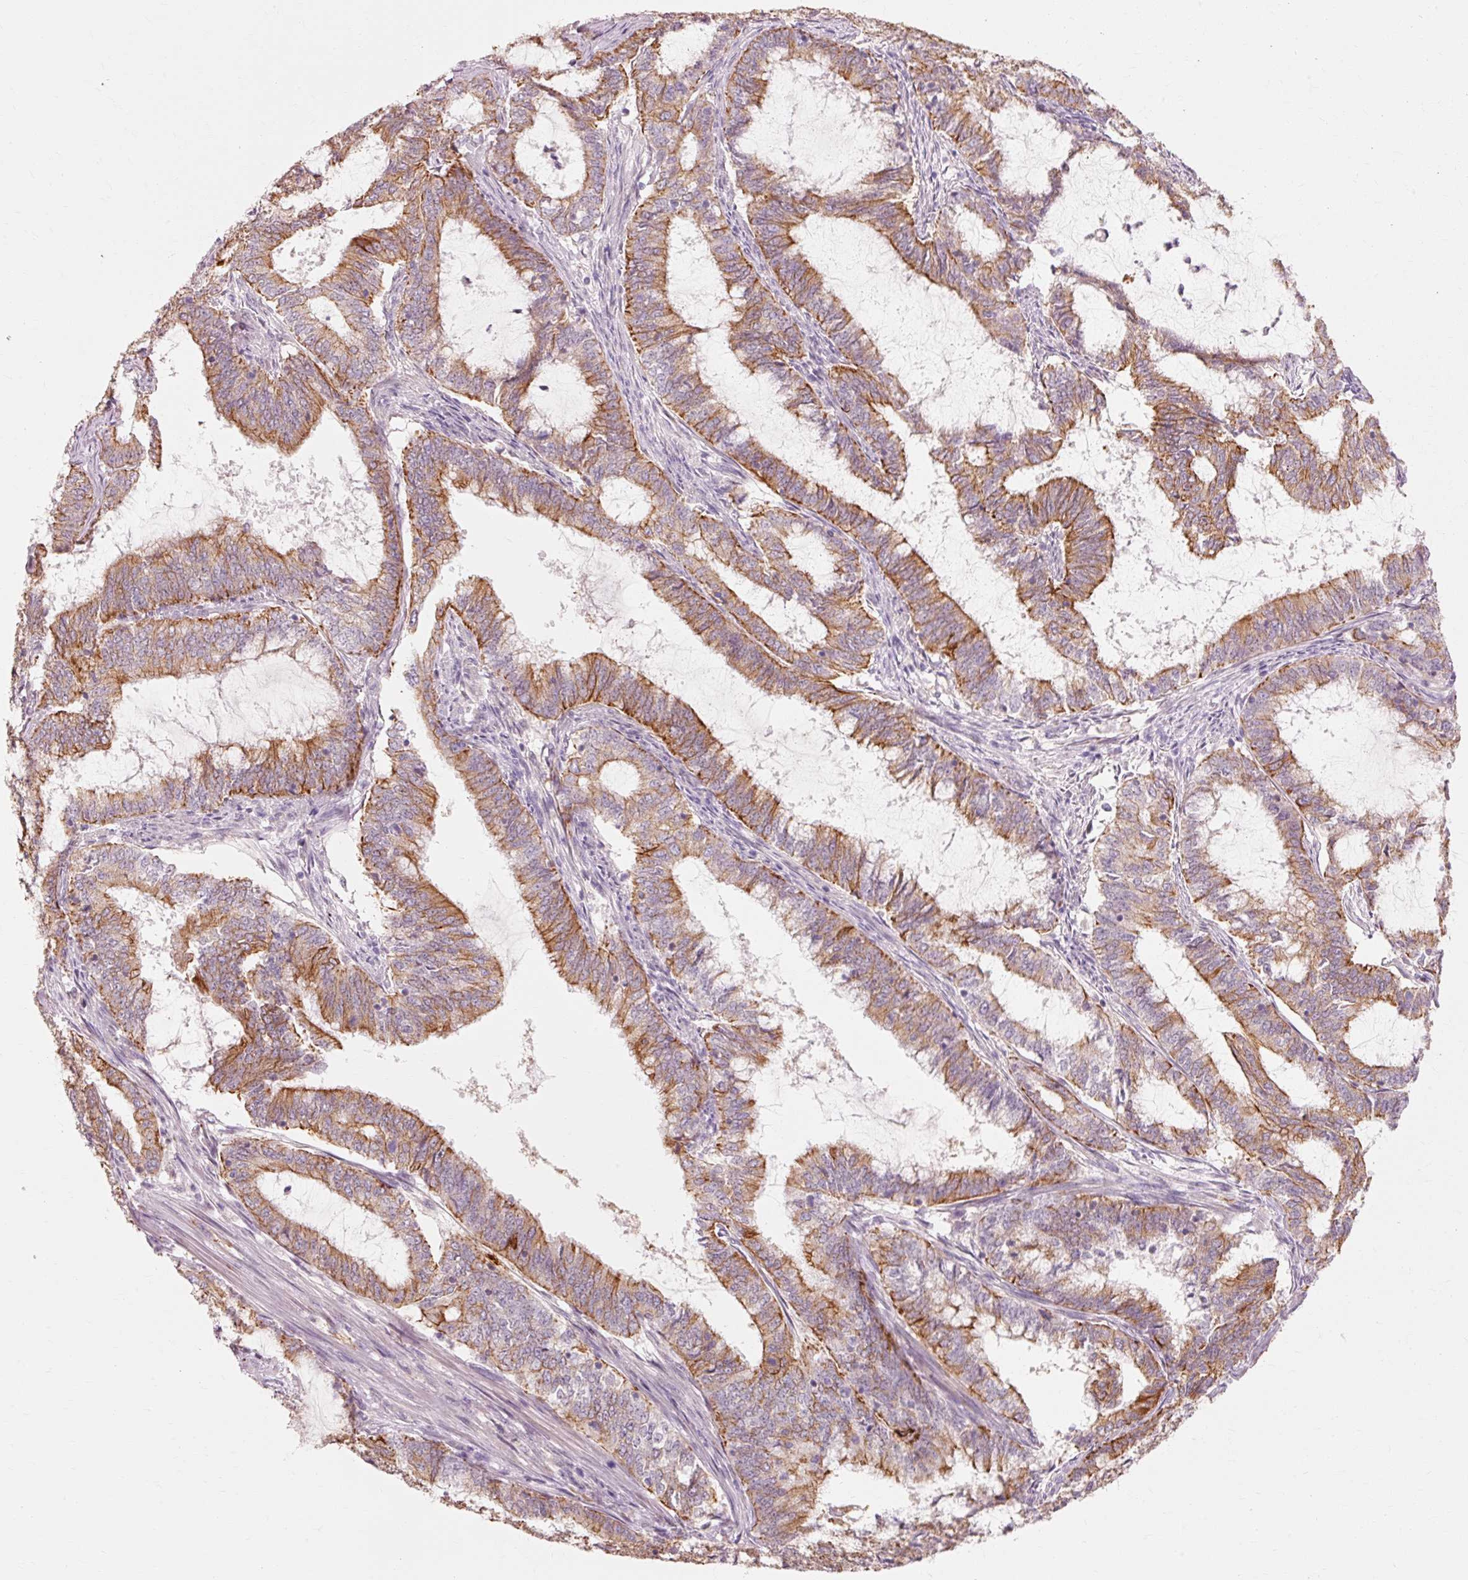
{"staining": {"intensity": "moderate", "quantity": ">75%", "location": "cytoplasmic/membranous"}, "tissue": "endometrial cancer", "cell_type": "Tumor cells", "image_type": "cancer", "snomed": [{"axis": "morphology", "description": "Adenocarcinoma, NOS"}, {"axis": "topography", "description": "Endometrium"}], "caption": "A histopathology image showing moderate cytoplasmic/membranous positivity in approximately >75% of tumor cells in endometrial adenocarcinoma, as visualized by brown immunohistochemical staining.", "gene": "TRIM73", "patient": {"sex": "female", "age": 51}}